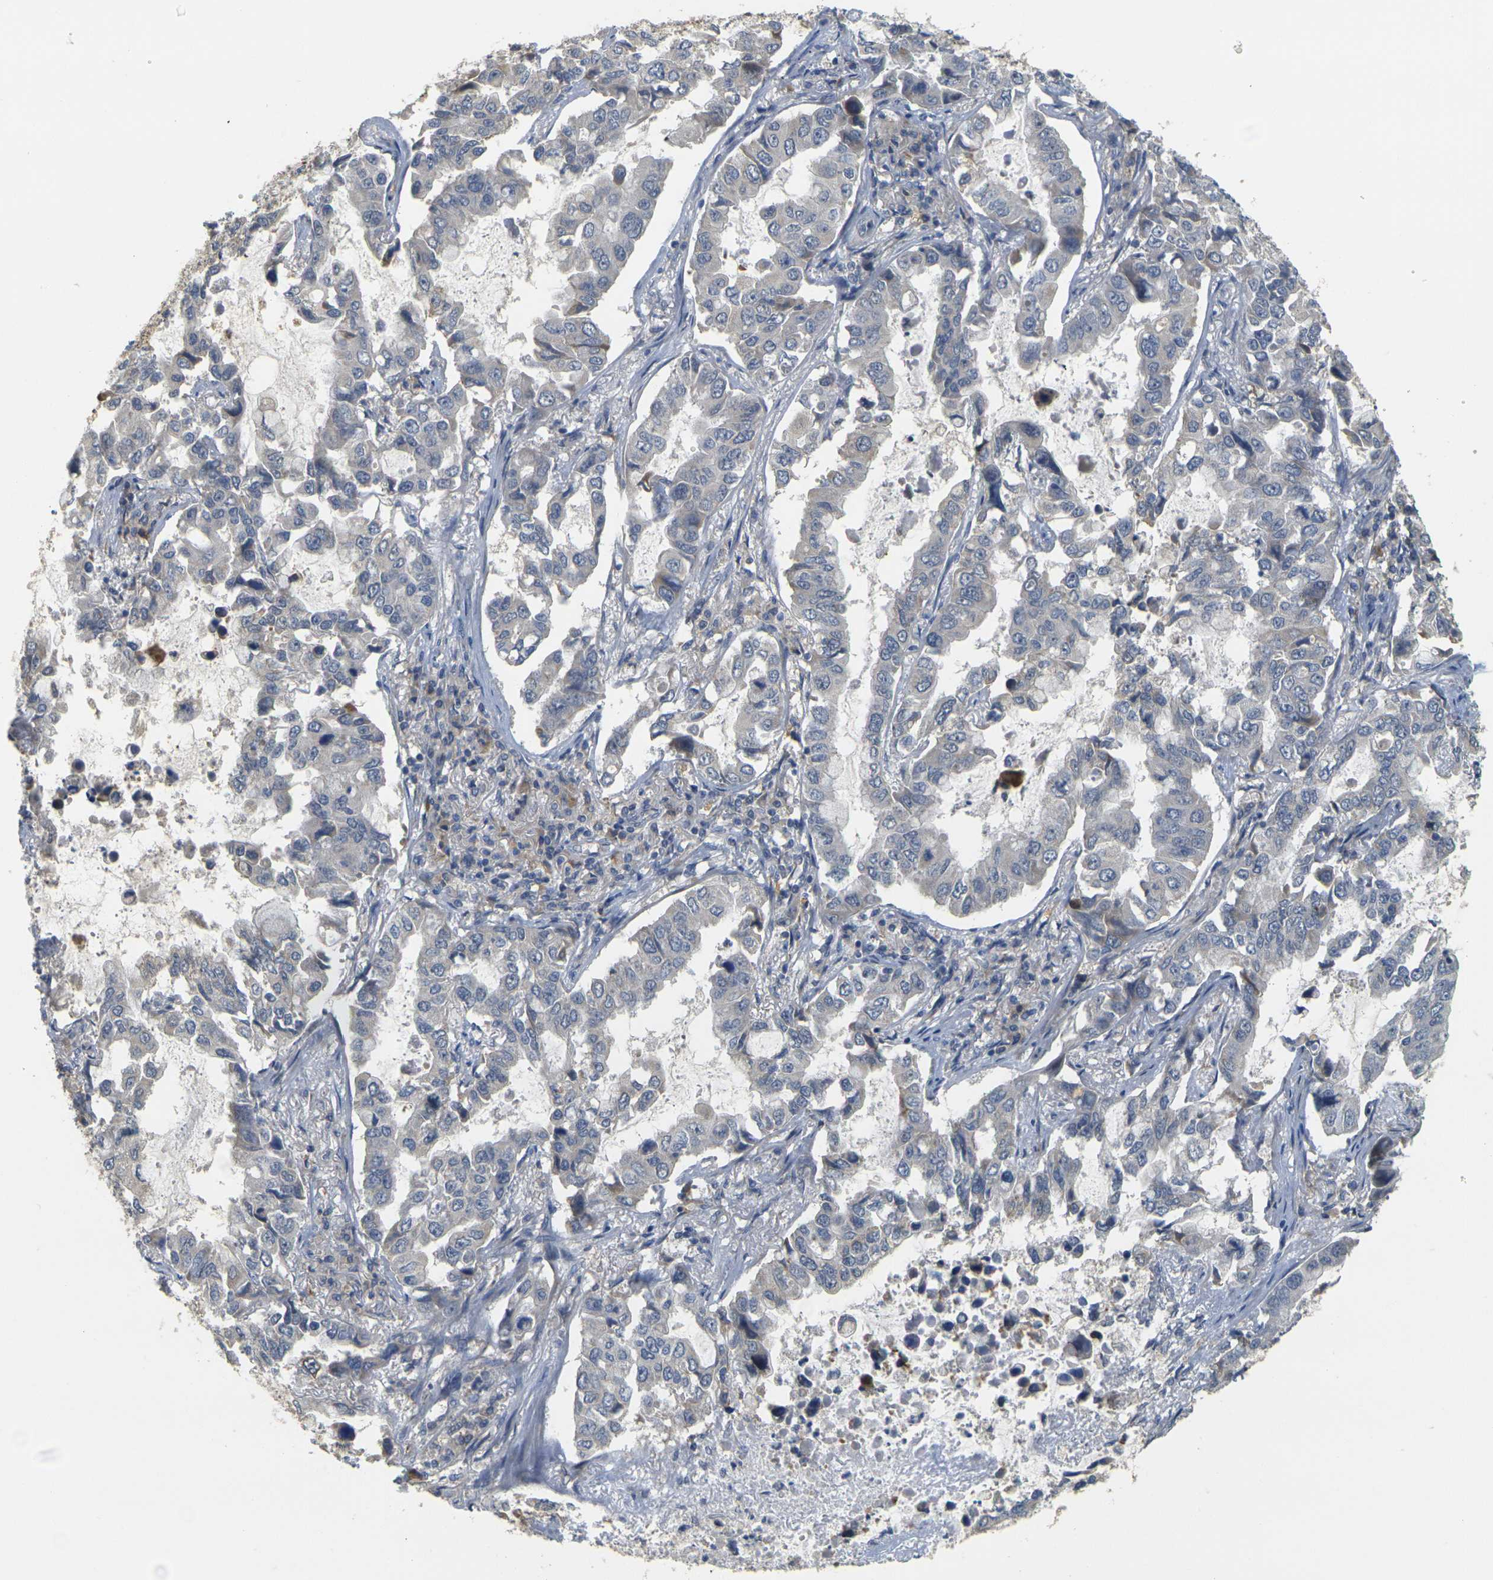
{"staining": {"intensity": "weak", "quantity": "<25%", "location": "cytoplasmic/membranous"}, "tissue": "lung cancer", "cell_type": "Tumor cells", "image_type": "cancer", "snomed": [{"axis": "morphology", "description": "Adenocarcinoma, NOS"}, {"axis": "topography", "description": "Lung"}], "caption": "Tumor cells show no significant protein expression in adenocarcinoma (lung). Brightfield microscopy of IHC stained with DAB (brown) and hematoxylin (blue), captured at high magnification.", "gene": "GDAP1", "patient": {"sex": "male", "age": 64}}